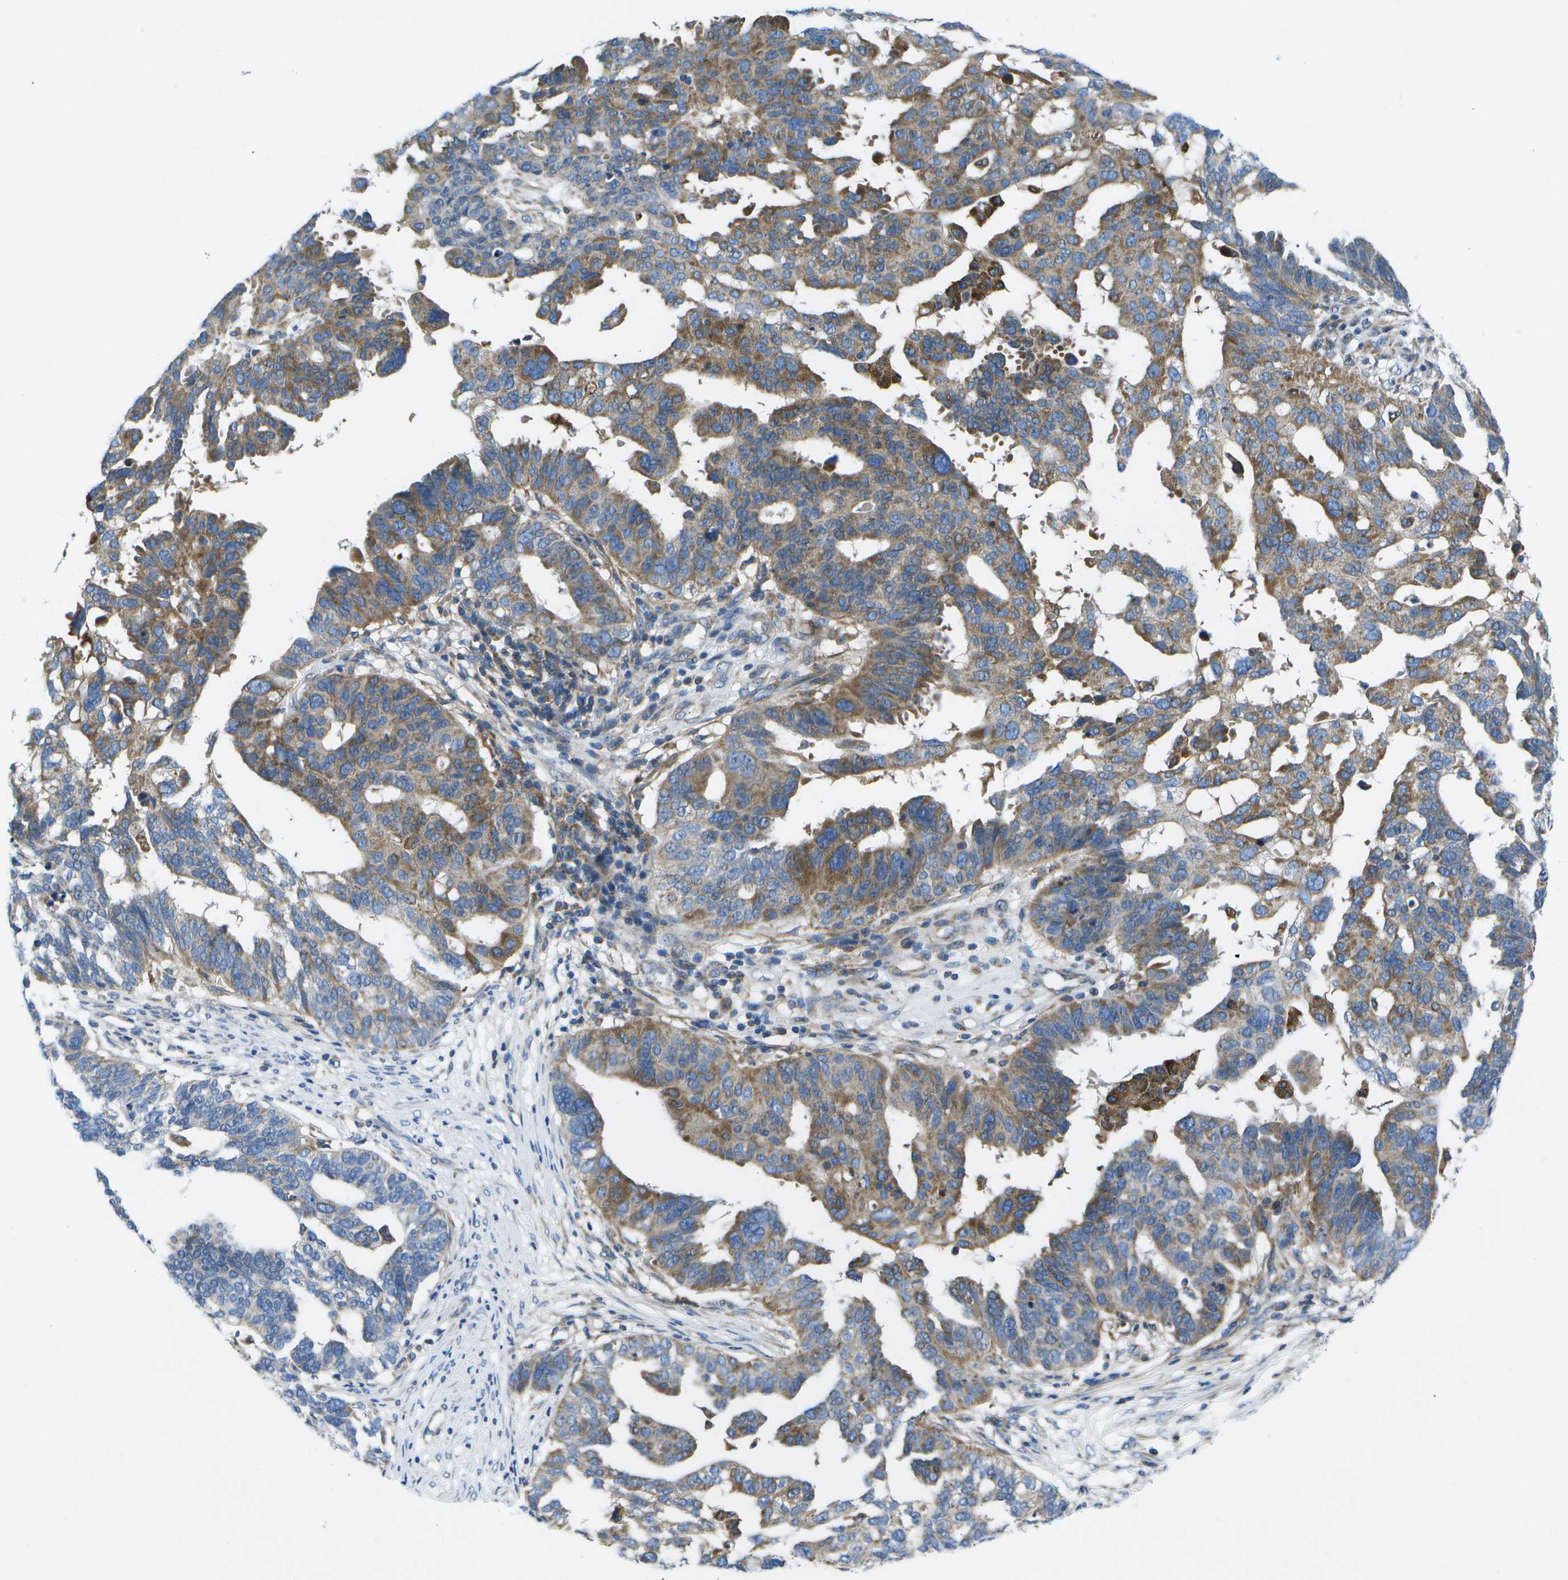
{"staining": {"intensity": "moderate", "quantity": "25%-75%", "location": "cytoplasmic/membranous"}, "tissue": "ovarian cancer", "cell_type": "Tumor cells", "image_type": "cancer", "snomed": [{"axis": "morphology", "description": "Cystadenocarcinoma, serous, NOS"}, {"axis": "topography", "description": "Ovary"}], "caption": "Ovarian serous cystadenocarcinoma tissue reveals moderate cytoplasmic/membranous staining in about 25%-75% of tumor cells", "gene": "GDF5", "patient": {"sex": "female", "age": 59}}